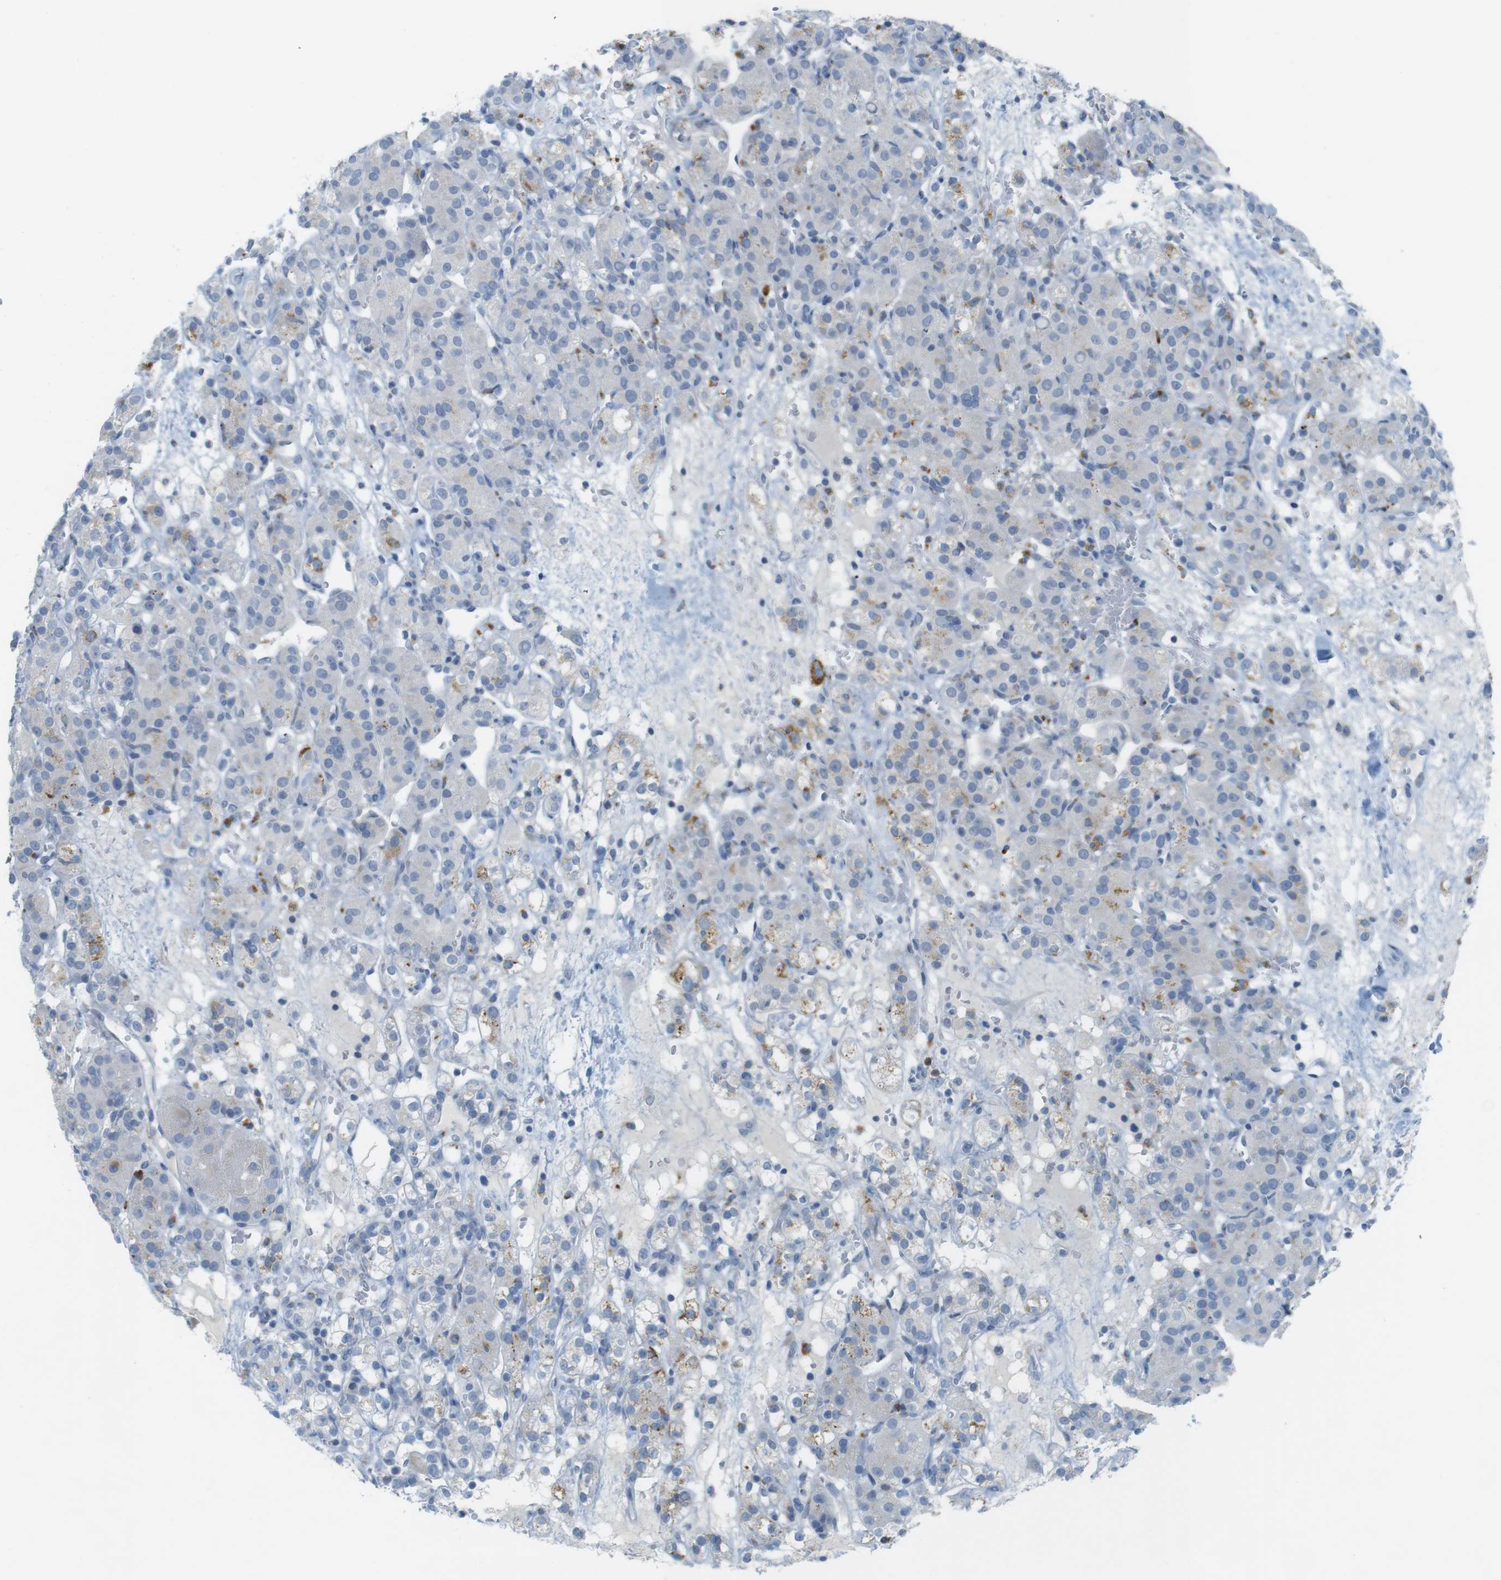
{"staining": {"intensity": "moderate", "quantity": "<25%", "location": "cytoplasmic/membranous"}, "tissue": "renal cancer", "cell_type": "Tumor cells", "image_type": "cancer", "snomed": [{"axis": "morphology", "description": "Normal tissue, NOS"}, {"axis": "morphology", "description": "Adenocarcinoma, NOS"}, {"axis": "topography", "description": "Kidney"}], "caption": "Immunohistochemical staining of renal cancer displays low levels of moderate cytoplasmic/membranous protein staining in about <25% of tumor cells.", "gene": "YIPF1", "patient": {"sex": "male", "age": 61}}